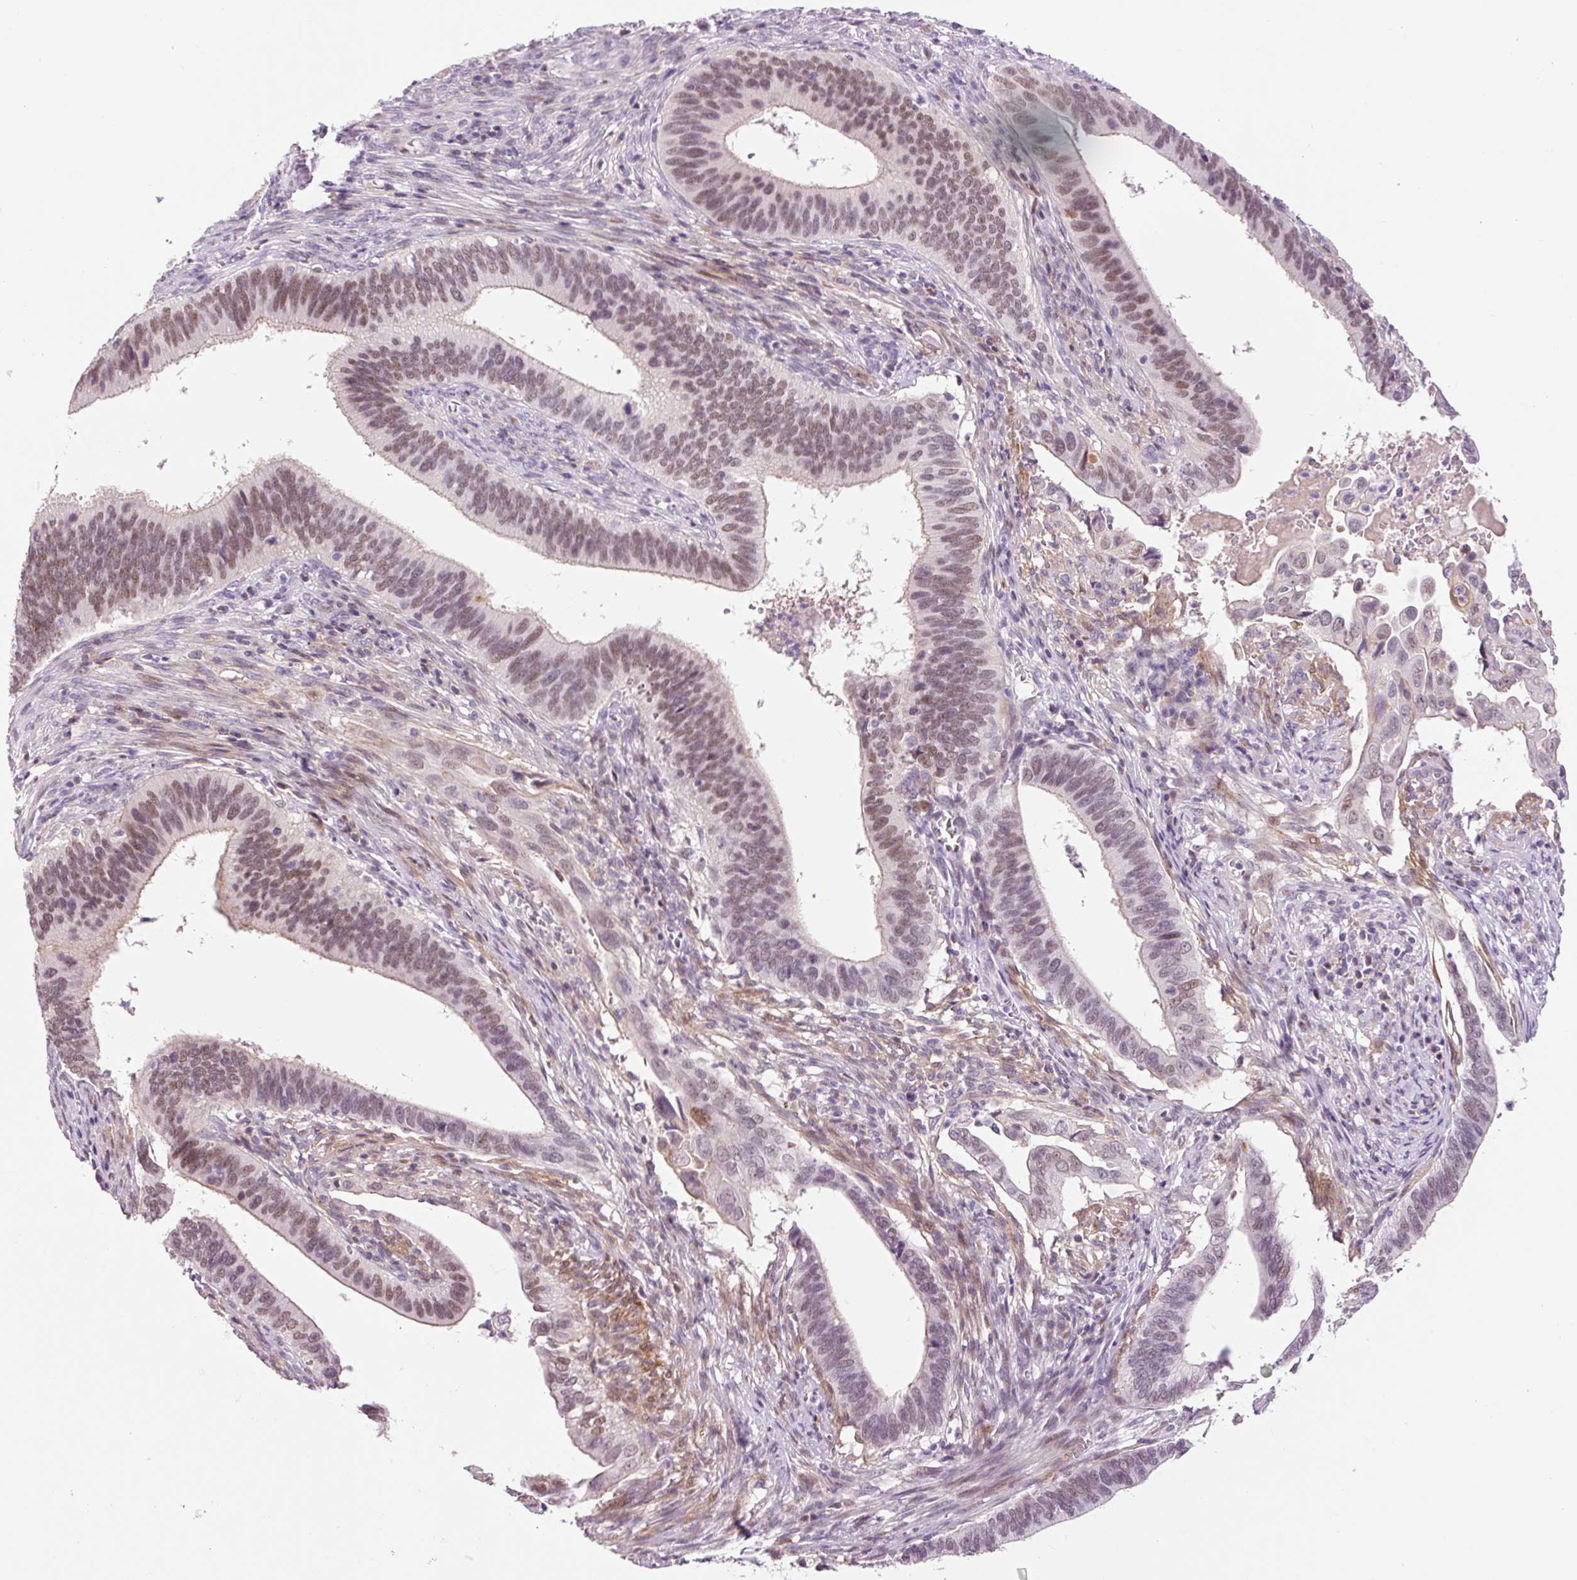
{"staining": {"intensity": "weak", "quantity": ">75%", "location": "cytoplasmic/membranous,nuclear"}, "tissue": "cervical cancer", "cell_type": "Tumor cells", "image_type": "cancer", "snomed": [{"axis": "morphology", "description": "Adenocarcinoma, NOS"}, {"axis": "topography", "description": "Cervix"}], "caption": "There is low levels of weak cytoplasmic/membranous and nuclear staining in tumor cells of cervical cancer (adenocarcinoma), as demonstrated by immunohistochemical staining (brown color).", "gene": "HNF1A", "patient": {"sex": "female", "age": 42}}